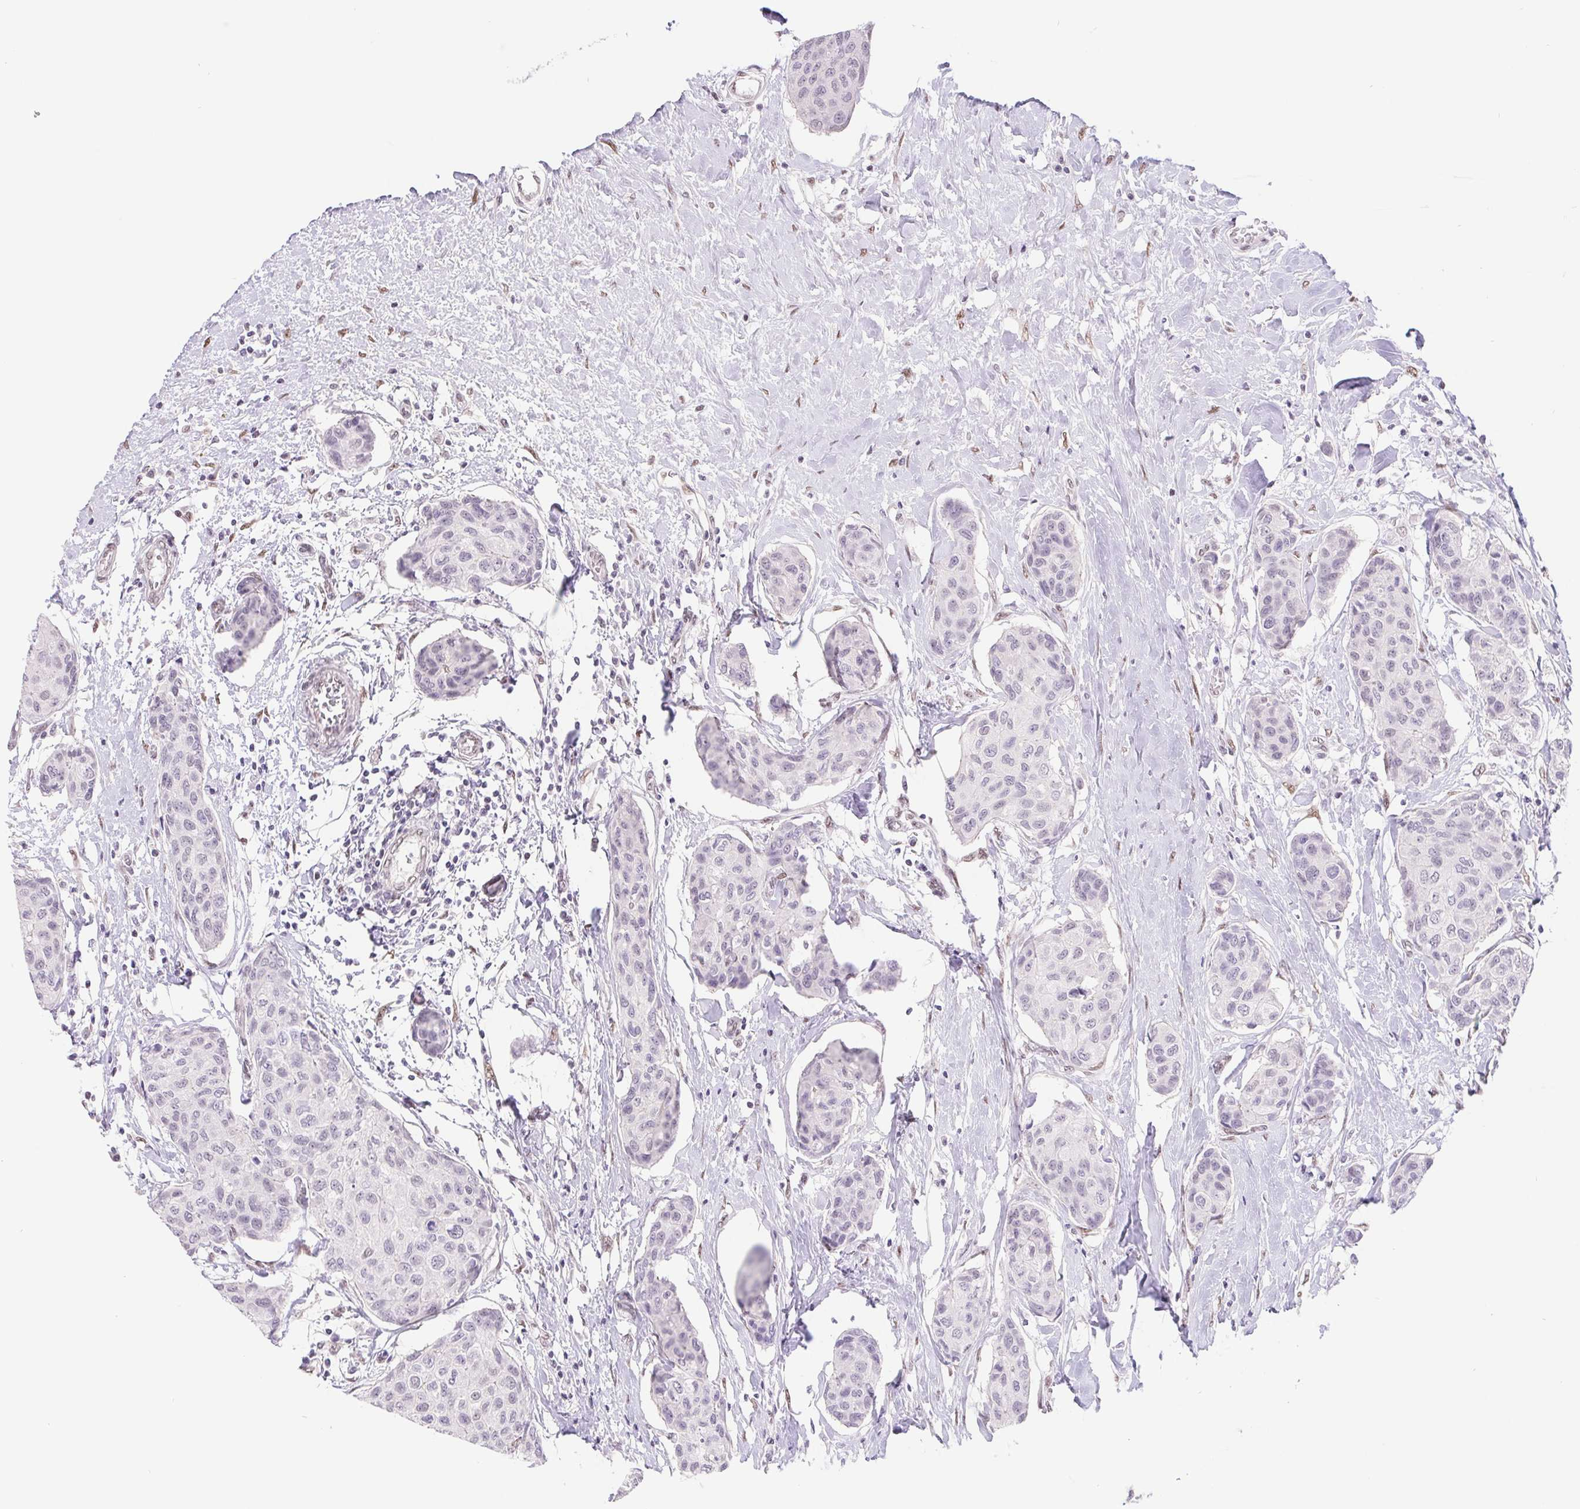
{"staining": {"intensity": "negative", "quantity": "none", "location": "none"}, "tissue": "breast cancer", "cell_type": "Tumor cells", "image_type": "cancer", "snomed": [{"axis": "morphology", "description": "Duct carcinoma"}, {"axis": "topography", "description": "Breast"}], "caption": "A photomicrograph of human breast infiltrating ductal carcinoma is negative for staining in tumor cells.", "gene": "CAND1", "patient": {"sex": "female", "age": 80}}